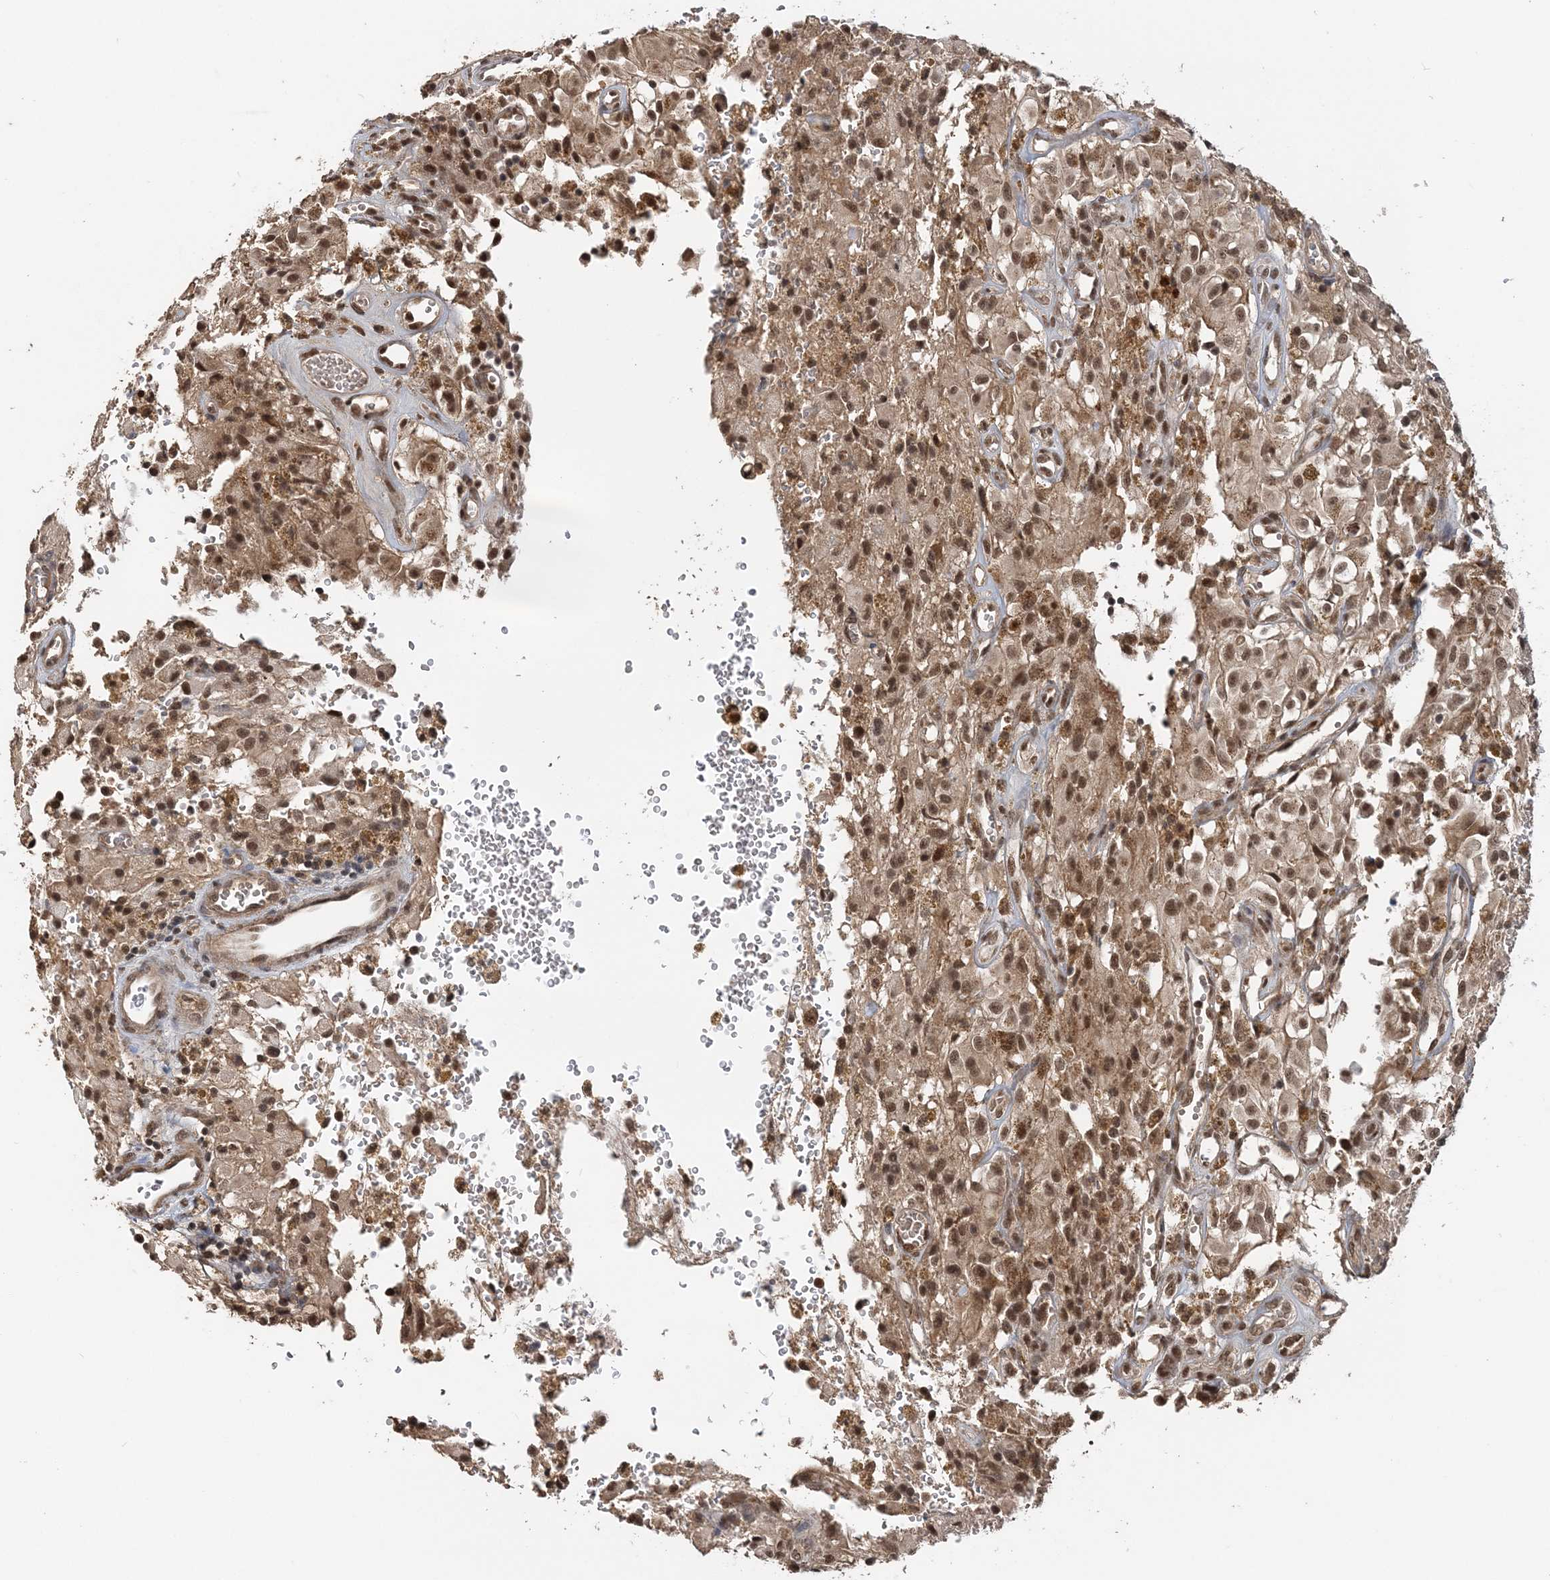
{"staining": {"intensity": "moderate", "quantity": ">75%", "location": "cytoplasmic/membranous,nuclear"}, "tissue": "glioma", "cell_type": "Tumor cells", "image_type": "cancer", "snomed": [{"axis": "morphology", "description": "Glioma, malignant, High grade"}, {"axis": "topography", "description": "Brain"}], "caption": "Moderate cytoplasmic/membranous and nuclear expression is appreciated in about >75% of tumor cells in high-grade glioma (malignant). The staining is performed using DAB brown chromogen to label protein expression. The nuclei are counter-stained blue using hematoxylin.", "gene": "TSHZ2", "patient": {"sex": "female", "age": 59}}